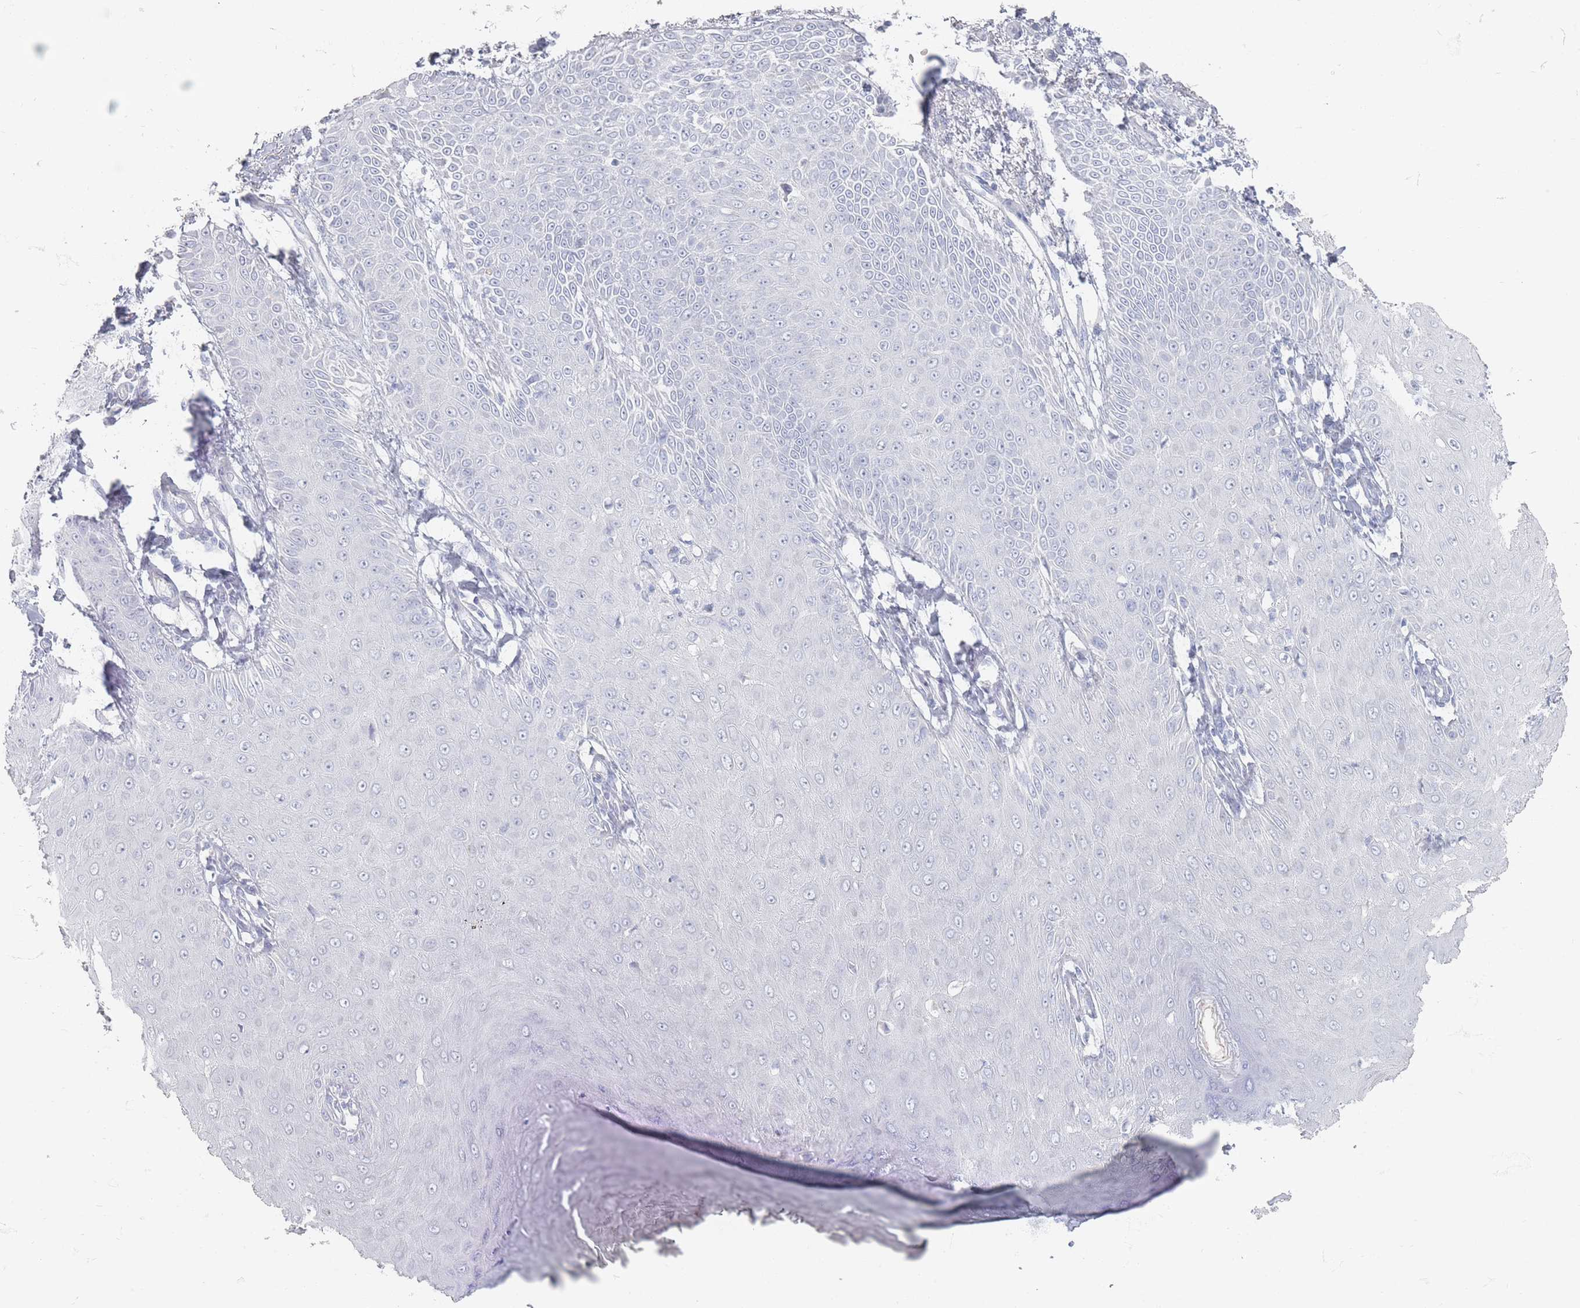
{"staining": {"intensity": "negative", "quantity": "none", "location": "none"}, "tissue": "skin cancer", "cell_type": "Tumor cells", "image_type": "cancer", "snomed": [{"axis": "morphology", "description": "Squamous cell carcinoma, NOS"}, {"axis": "topography", "description": "Skin"}], "caption": "This micrograph is of skin cancer stained with immunohistochemistry to label a protein in brown with the nuclei are counter-stained blue. There is no staining in tumor cells.", "gene": "HELZ2", "patient": {"sex": "male", "age": 70}}